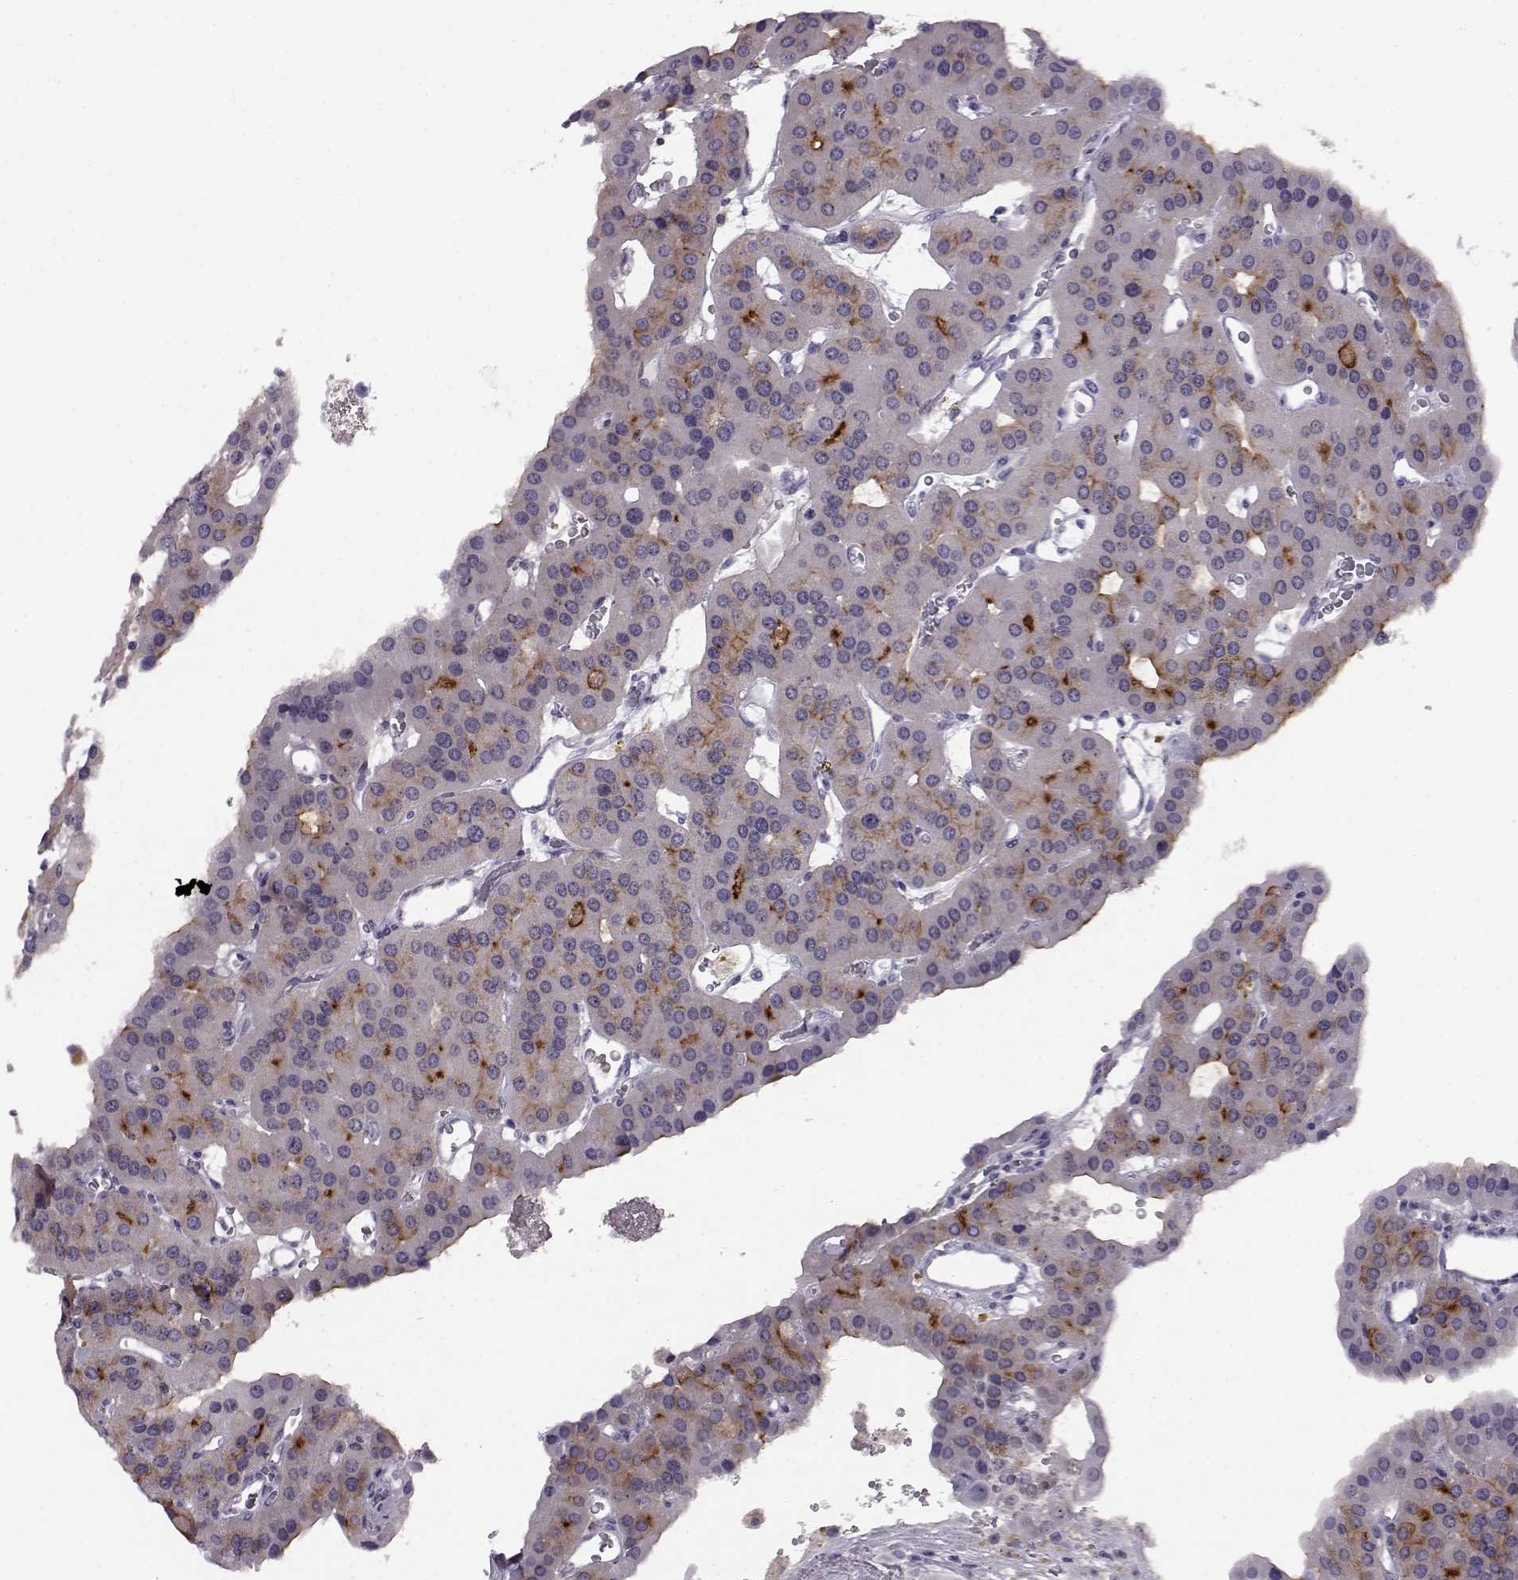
{"staining": {"intensity": "moderate", "quantity": "<25%", "location": "cytoplasmic/membranous"}, "tissue": "parathyroid gland", "cell_type": "Glandular cells", "image_type": "normal", "snomed": [{"axis": "morphology", "description": "Normal tissue, NOS"}, {"axis": "morphology", "description": "Adenoma, NOS"}, {"axis": "topography", "description": "Parathyroid gland"}], "caption": "DAB (3,3'-diaminobenzidine) immunohistochemical staining of normal parathyroid gland displays moderate cytoplasmic/membranous protein expression in about <25% of glandular cells.", "gene": "ADGRG2", "patient": {"sex": "female", "age": 86}}